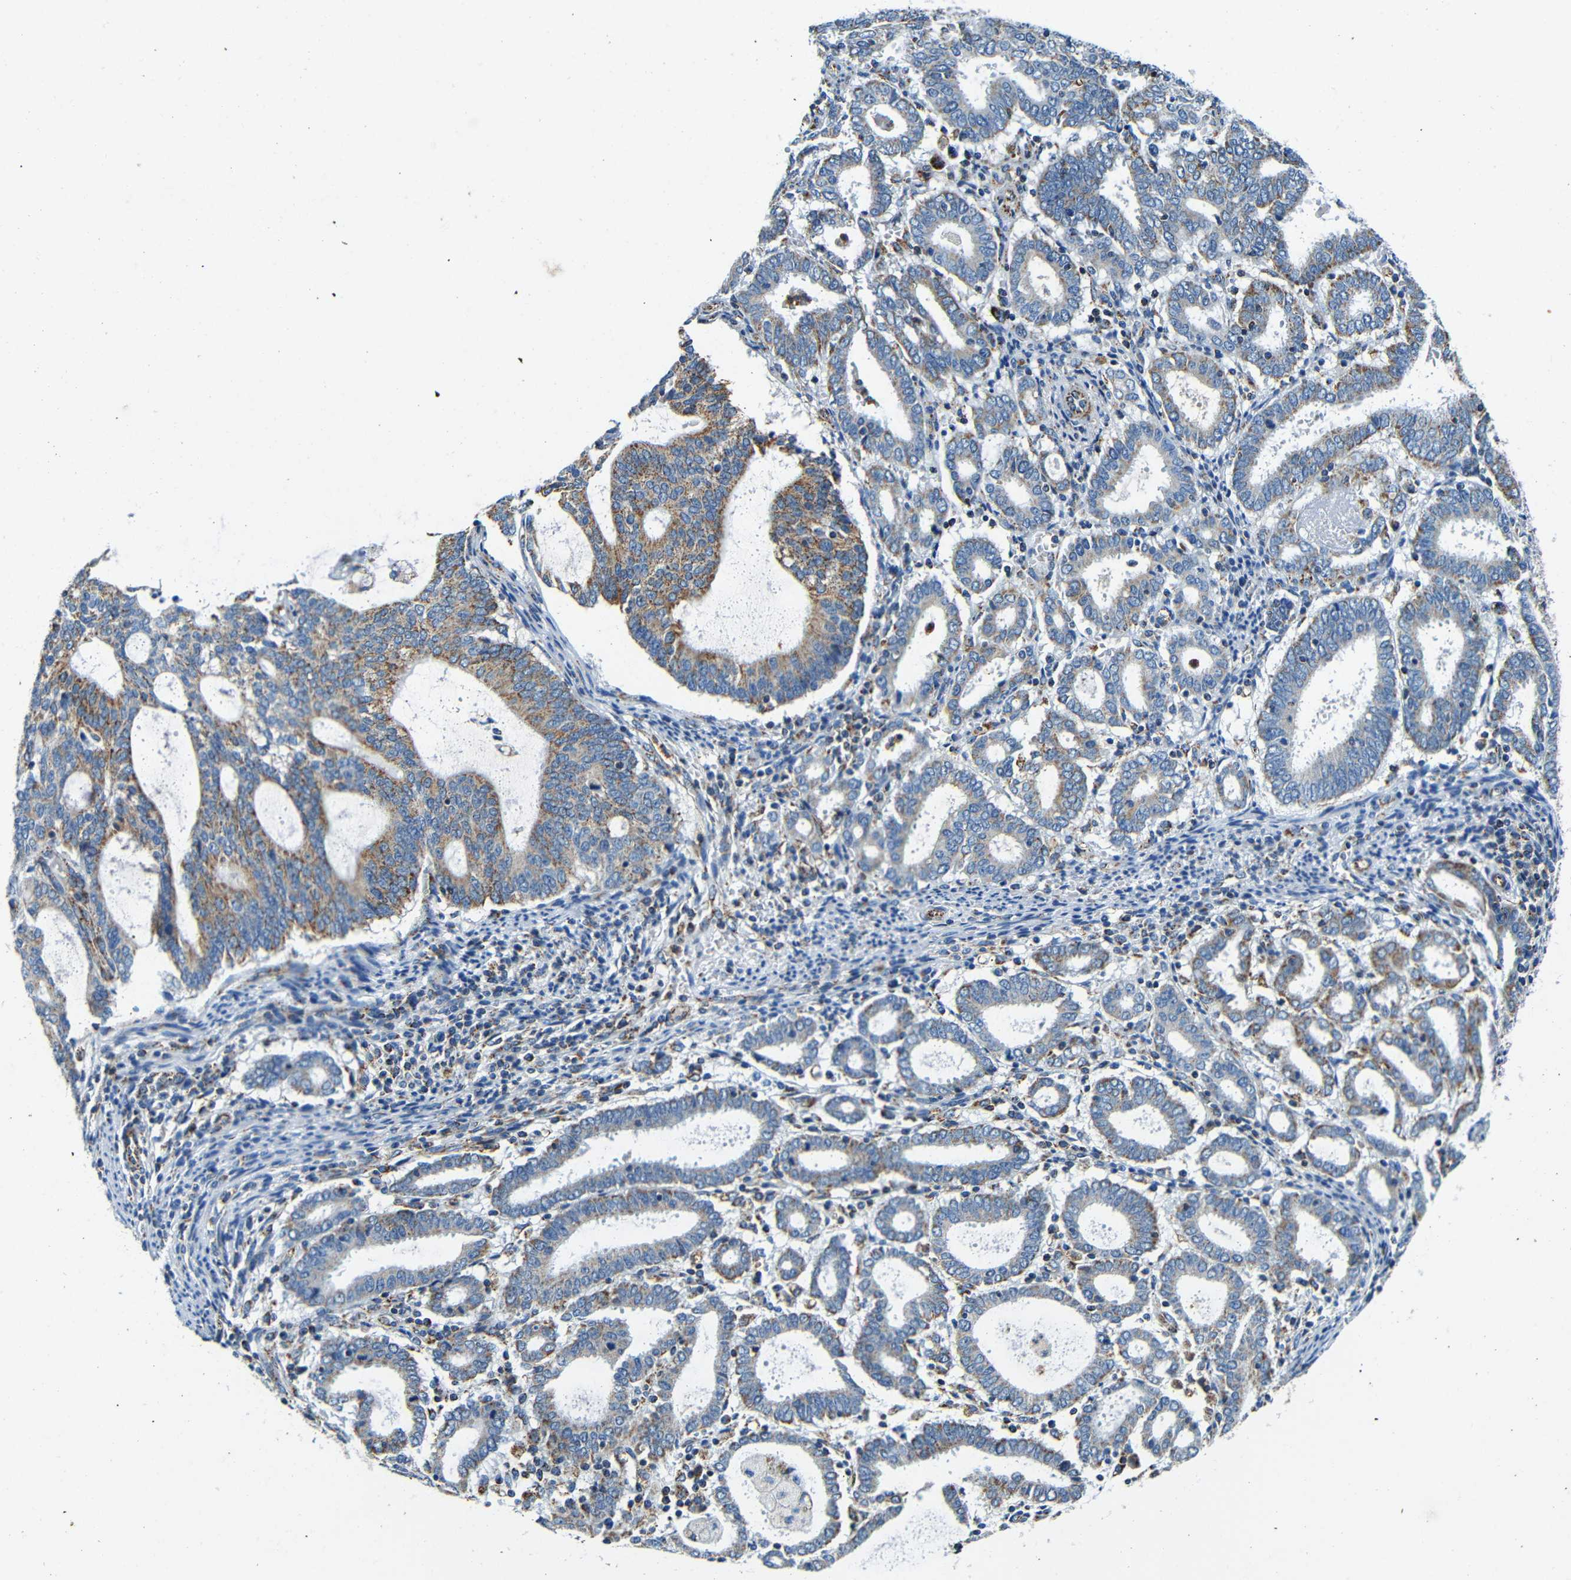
{"staining": {"intensity": "moderate", "quantity": ">75%", "location": "cytoplasmic/membranous"}, "tissue": "endometrial cancer", "cell_type": "Tumor cells", "image_type": "cancer", "snomed": [{"axis": "morphology", "description": "Adenocarcinoma, NOS"}, {"axis": "topography", "description": "Uterus"}], "caption": "Endometrial cancer was stained to show a protein in brown. There is medium levels of moderate cytoplasmic/membranous positivity in about >75% of tumor cells.", "gene": "GALNT18", "patient": {"sex": "female", "age": 83}}